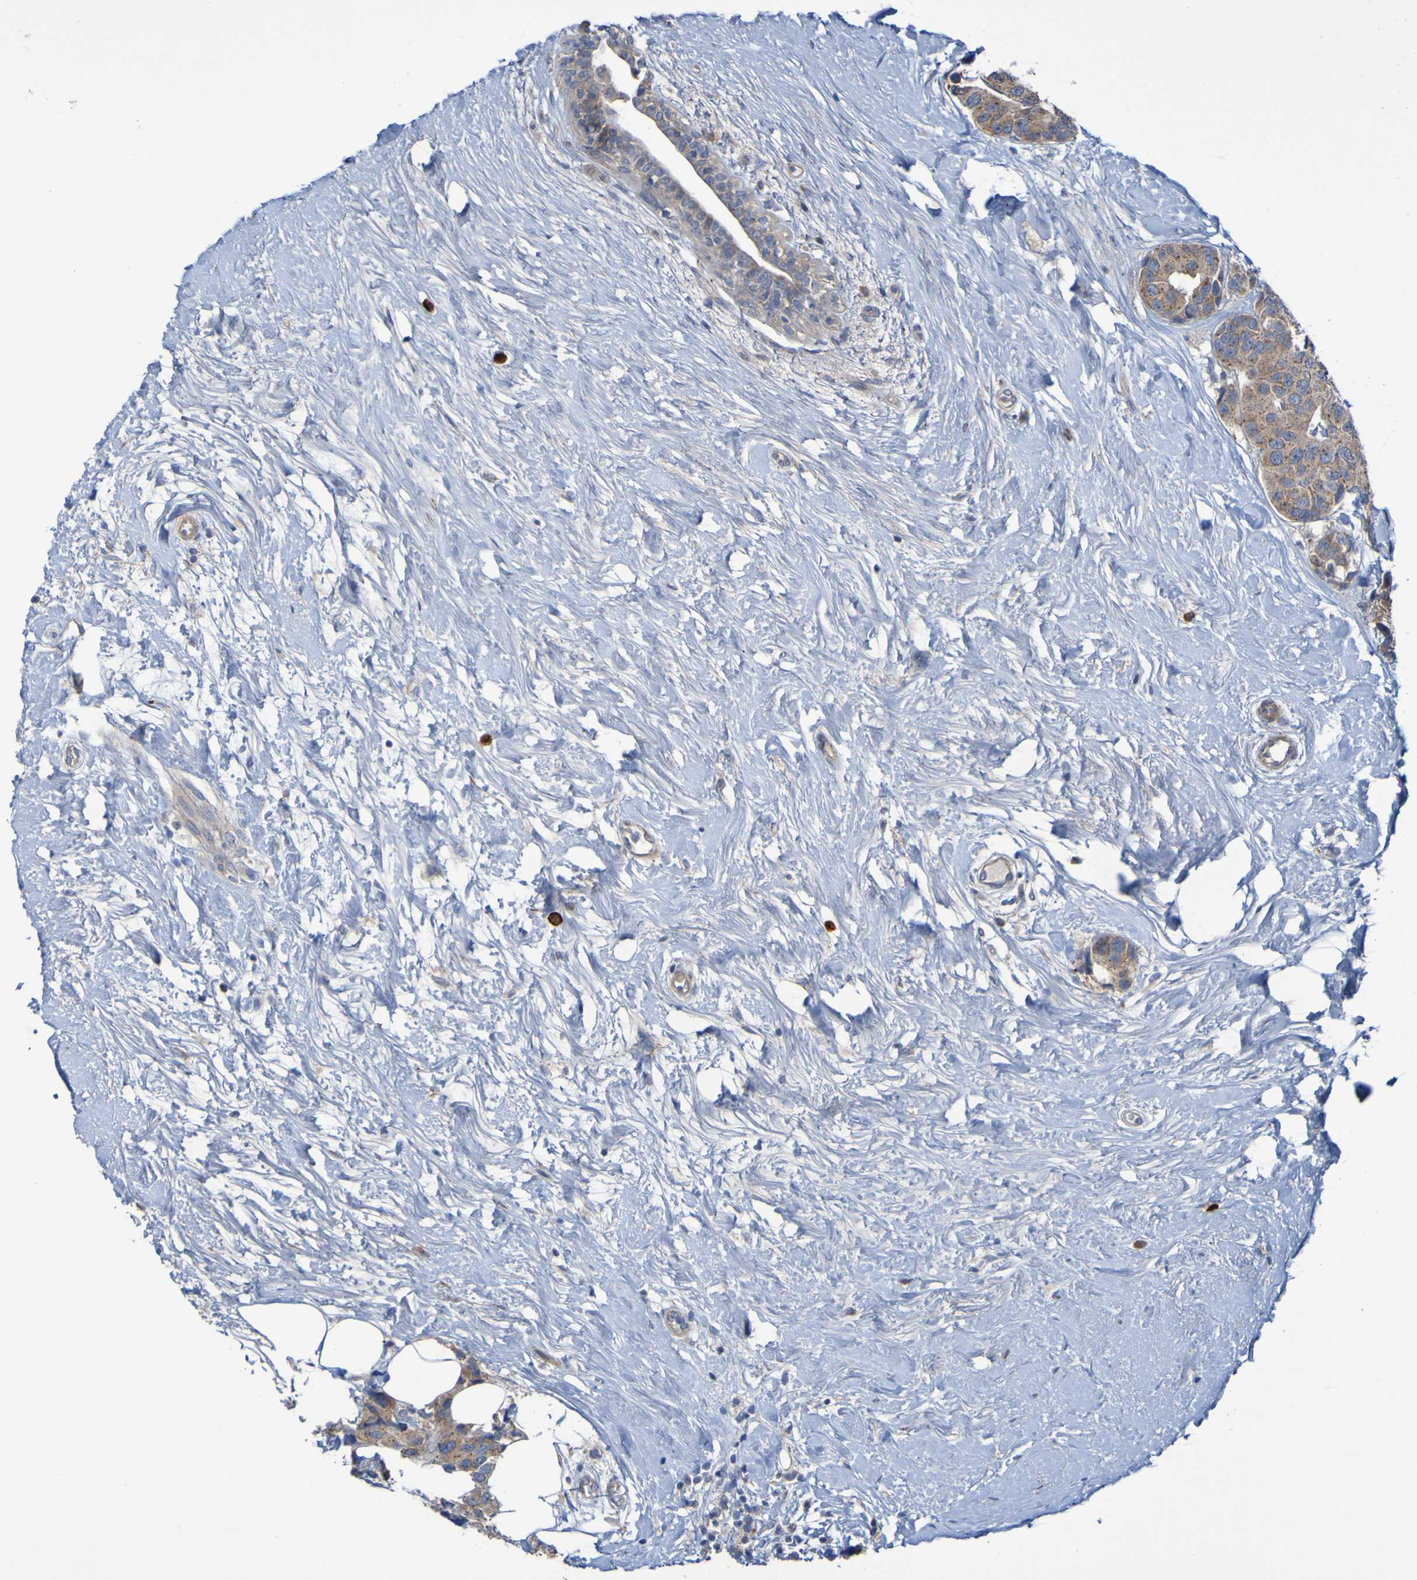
{"staining": {"intensity": "moderate", "quantity": ">75%", "location": "cytoplasmic/membranous"}, "tissue": "breast cancer", "cell_type": "Tumor cells", "image_type": "cancer", "snomed": [{"axis": "morphology", "description": "Normal tissue, NOS"}, {"axis": "morphology", "description": "Duct carcinoma"}, {"axis": "topography", "description": "Breast"}], "caption": "Immunohistochemistry (DAB (3,3'-diaminobenzidine)) staining of intraductal carcinoma (breast) shows moderate cytoplasmic/membranous protein expression in about >75% of tumor cells.", "gene": "ANGPT4", "patient": {"sex": "female", "age": 39}}